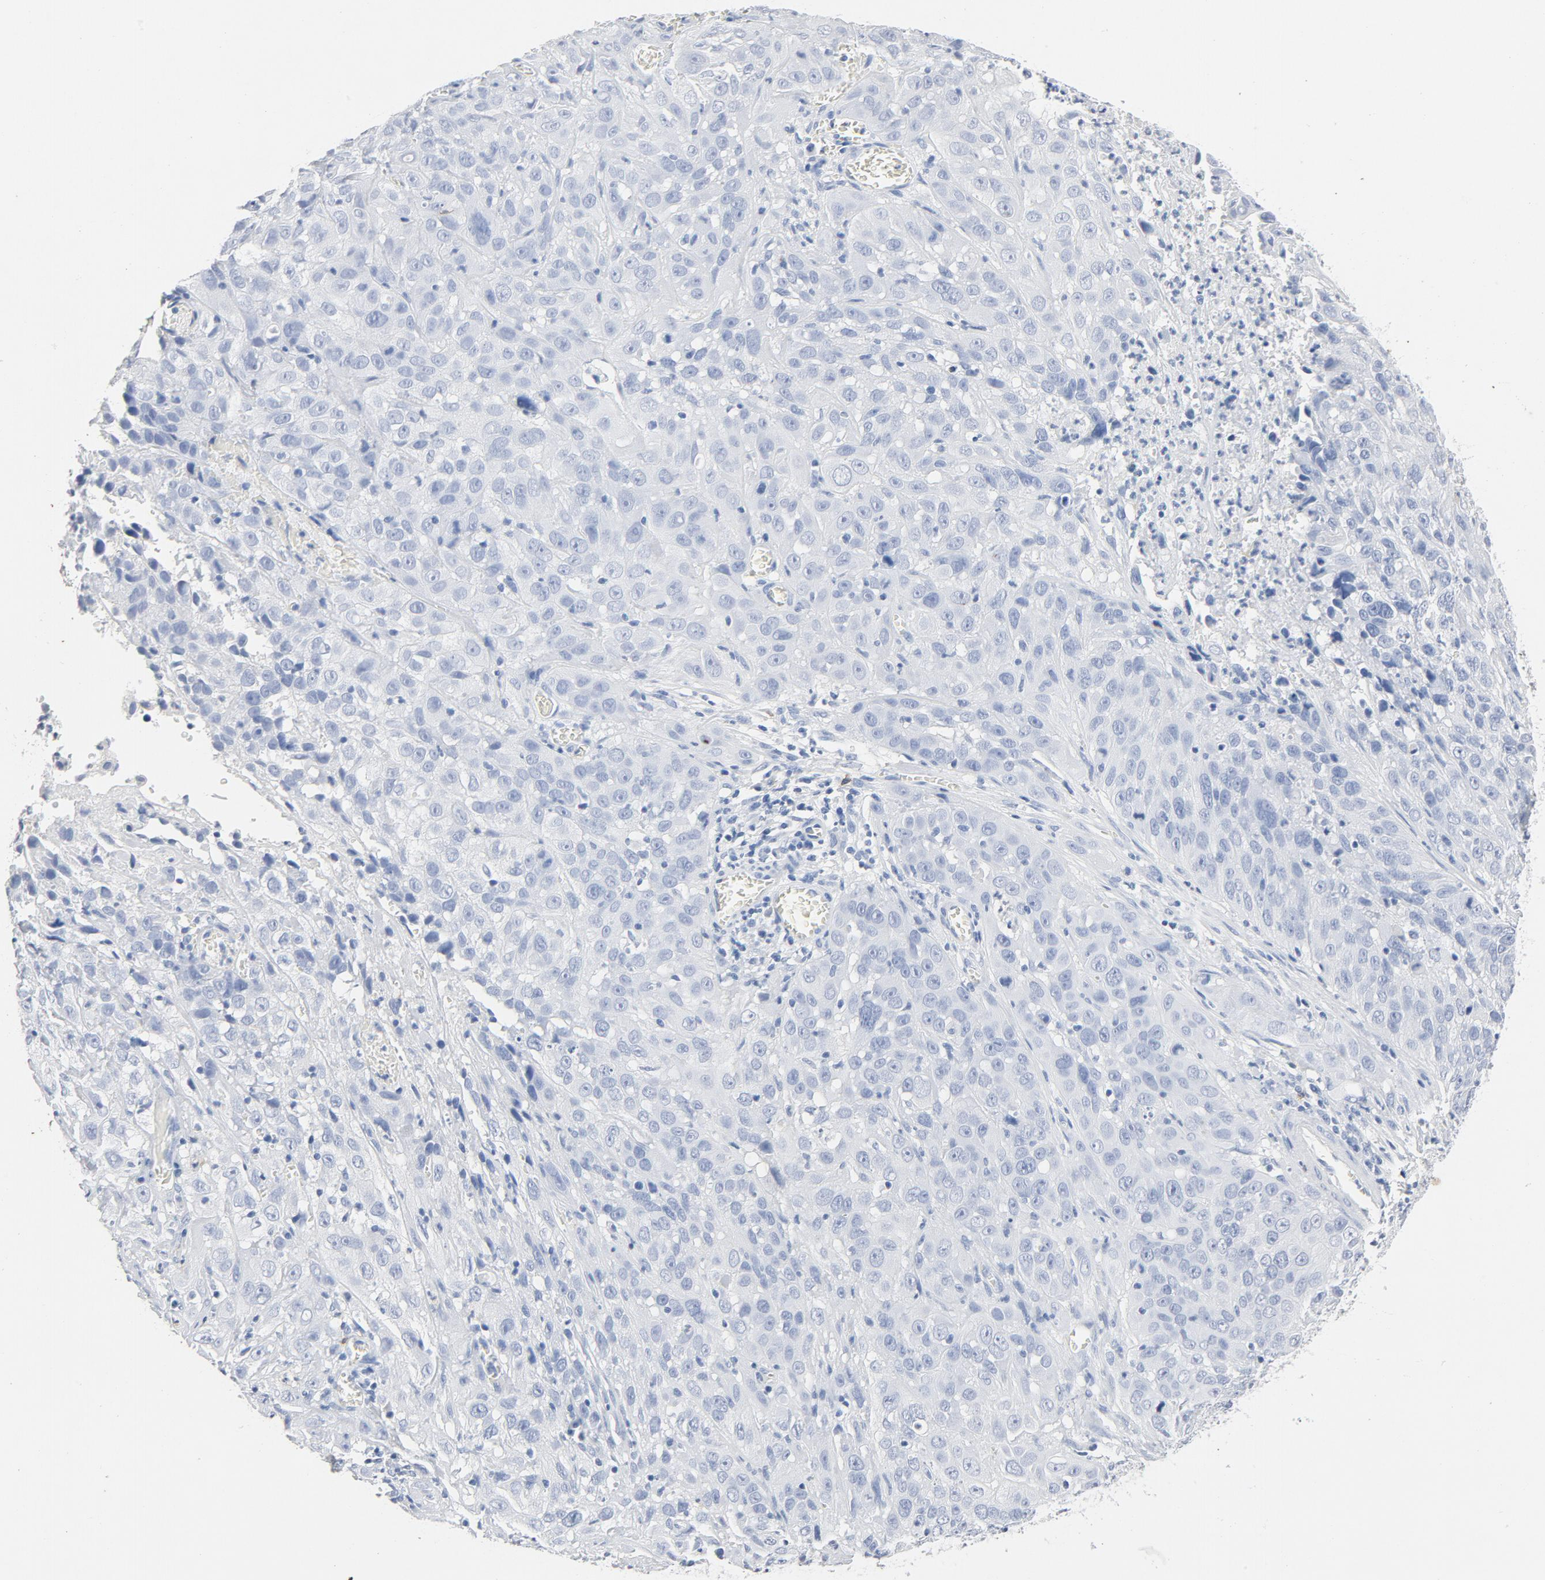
{"staining": {"intensity": "negative", "quantity": "none", "location": "none"}, "tissue": "cervical cancer", "cell_type": "Tumor cells", "image_type": "cancer", "snomed": [{"axis": "morphology", "description": "Squamous cell carcinoma, NOS"}, {"axis": "topography", "description": "Cervix"}], "caption": "This histopathology image is of cervical cancer (squamous cell carcinoma) stained with immunohistochemistry (IHC) to label a protein in brown with the nuclei are counter-stained blue. There is no staining in tumor cells.", "gene": "PTPRB", "patient": {"sex": "female", "age": 32}}